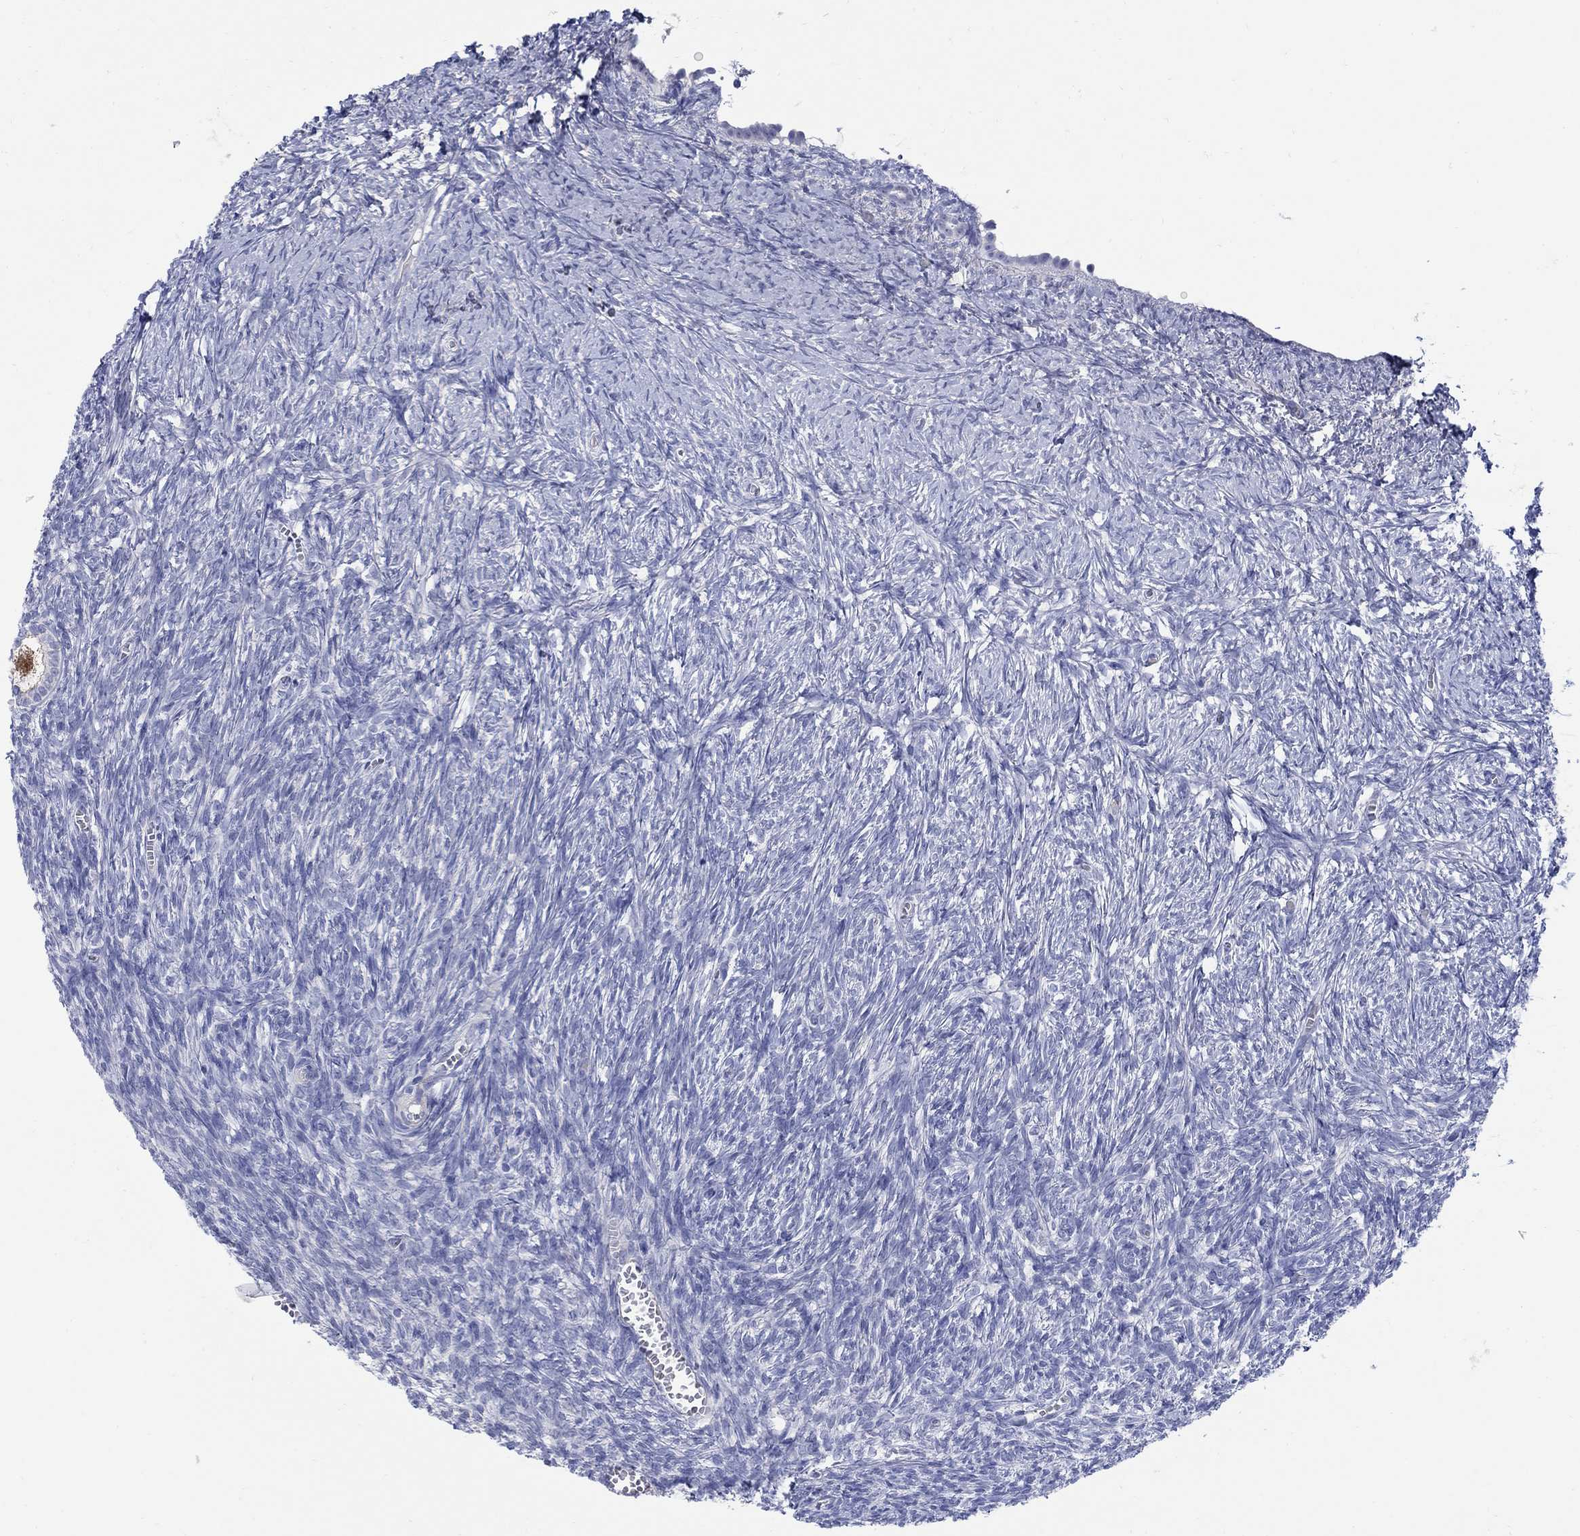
{"staining": {"intensity": "moderate", "quantity": "25%-75%", "location": "cytoplasmic/membranous"}, "tissue": "ovary", "cell_type": "Follicle cells", "image_type": "normal", "snomed": [{"axis": "morphology", "description": "Normal tissue, NOS"}, {"axis": "topography", "description": "Ovary"}], "caption": "DAB (3,3'-diaminobenzidine) immunohistochemical staining of normal ovary exhibits moderate cytoplasmic/membranous protein positivity in about 25%-75% of follicle cells. (Brightfield microscopy of DAB IHC at high magnification).", "gene": "REEP2", "patient": {"sex": "female", "age": 43}}